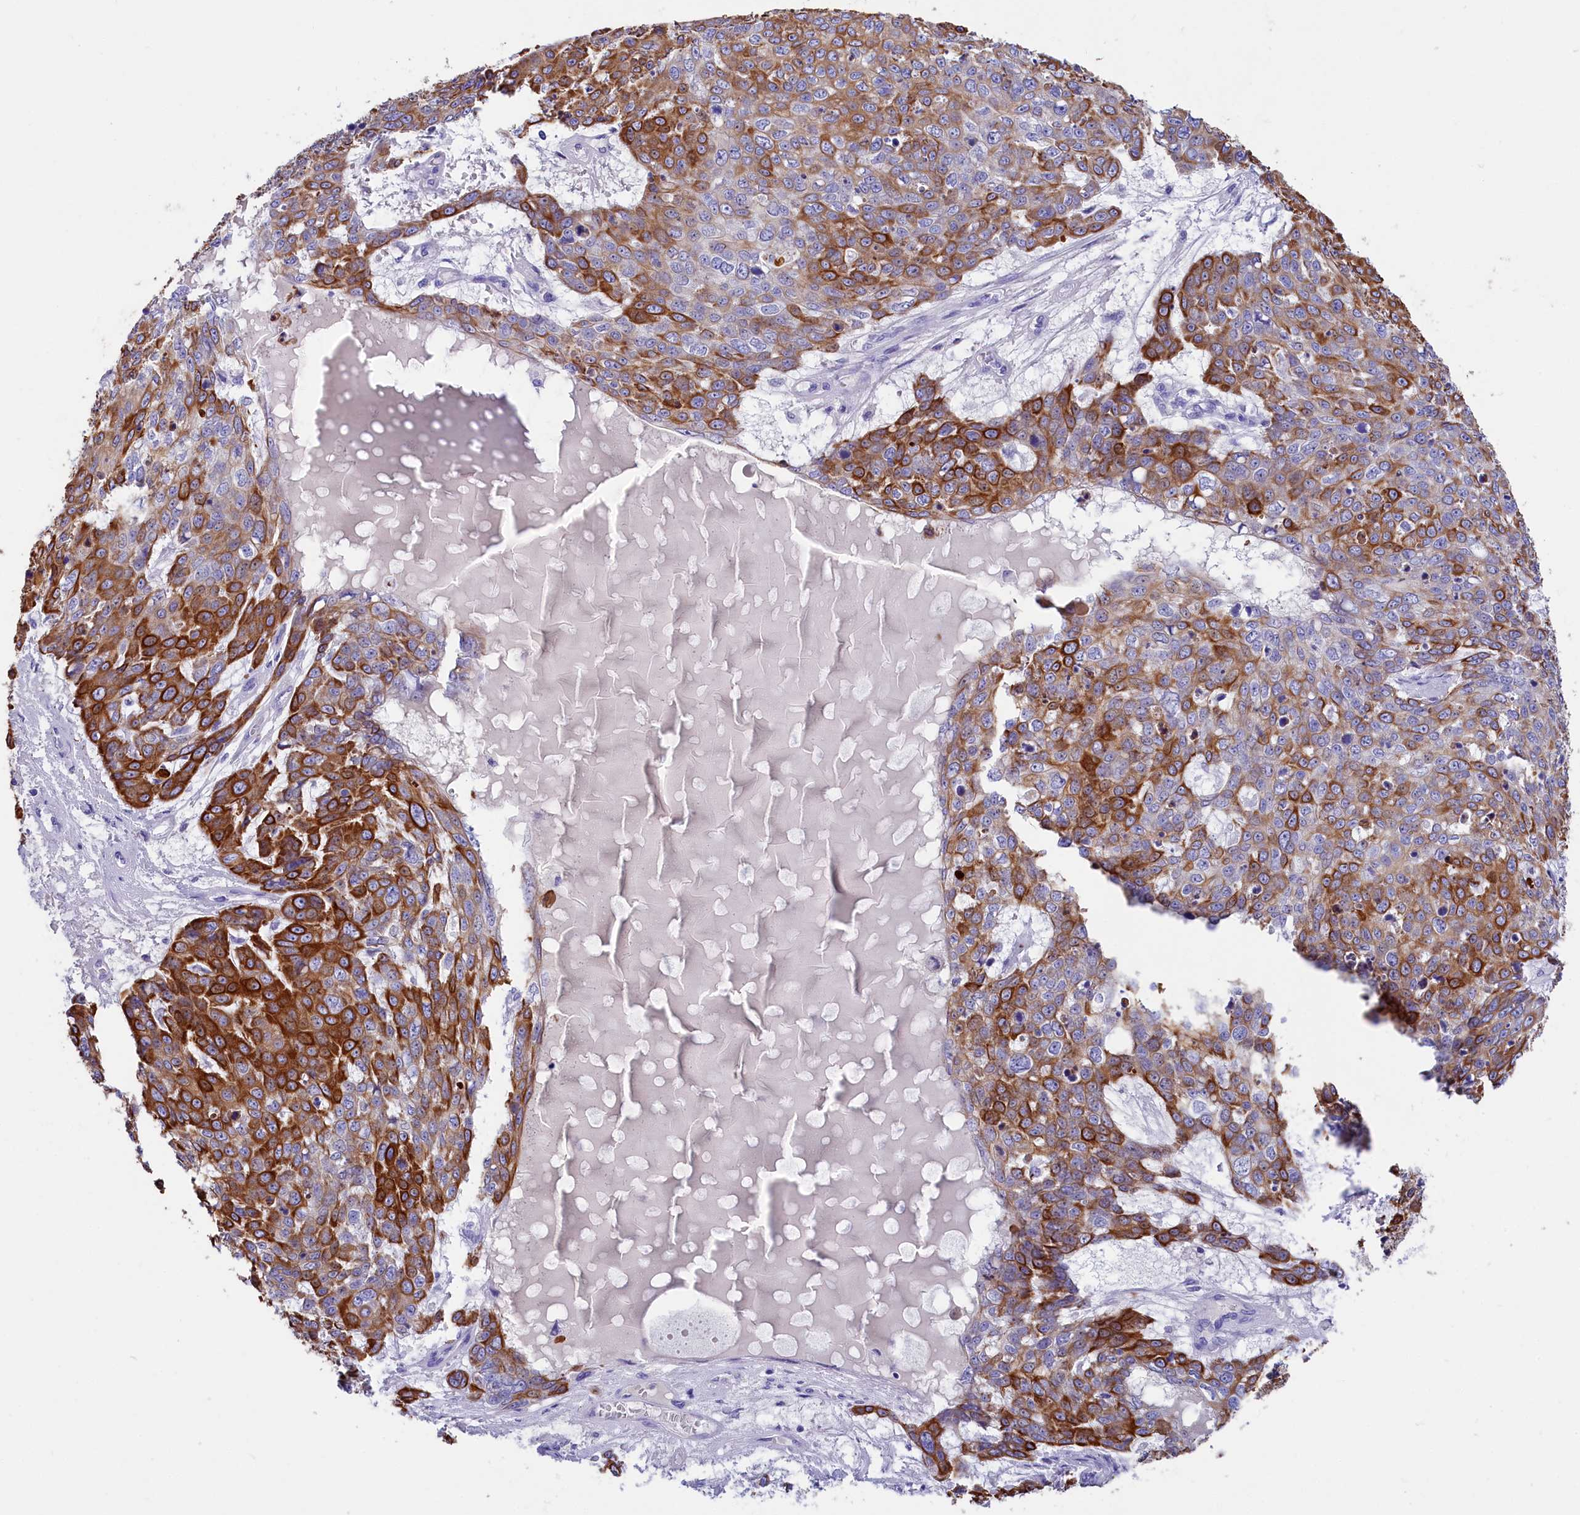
{"staining": {"intensity": "strong", "quantity": ">75%", "location": "cytoplasmic/membranous"}, "tissue": "skin cancer", "cell_type": "Tumor cells", "image_type": "cancer", "snomed": [{"axis": "morphology", "description": "Normal tissue, NOS"}, {"axis": "morphology", "description": "Squamous cell carcinoma, NOS"}, {"axis": "topography", "description": "Skin"}], "caption": "There is high levels of strong cytoplasmic/membranous expression in tumor cells of squamous cell carcinoma (skin), as demonstrated by immunohistochemical staining (brown color).", "gene": "SULT2A1", "patient": {"sex": "male", "age": 72}}